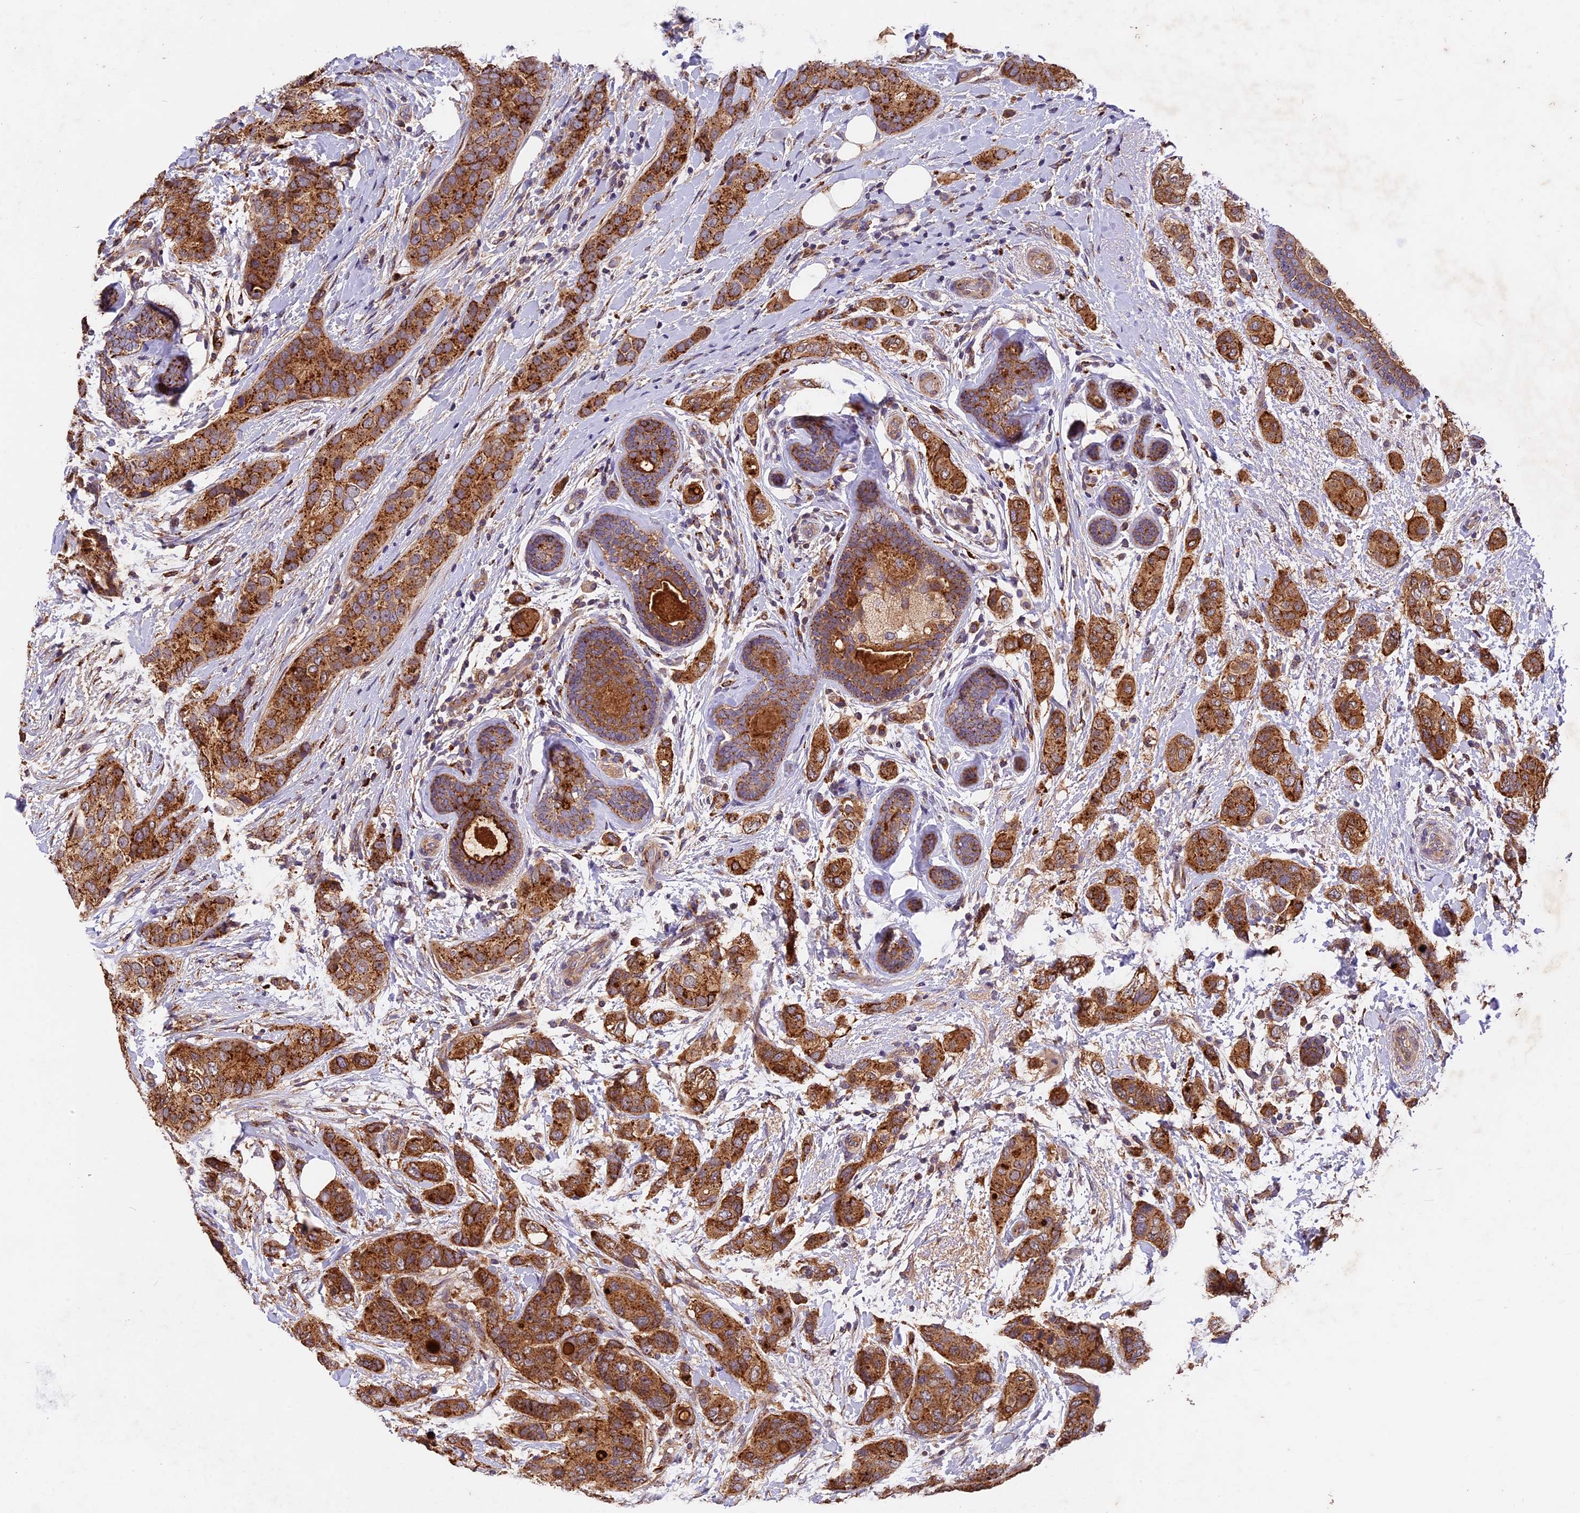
{"staining": {"intensity": "strong", "quantity": ">75%", "location": "cytoplasmic/membranous"}, "tissue": "breast cancer", "cell_type": "Tumor cells", "image_type": "cancer", "snomed": [{"axis": "morphology", "description": "Lobular carcinoma"}, {"axis": "topography", "description": "Breast"}], "caption": "Immunohistochemical staining of human lobular carcinoma (breast) shows high levels of strong cytoplasmic/membranous protein staining in approximately >75% of tumor cells.", "gene": "COPE", "patient": {"sex": "female", "age": 51}}